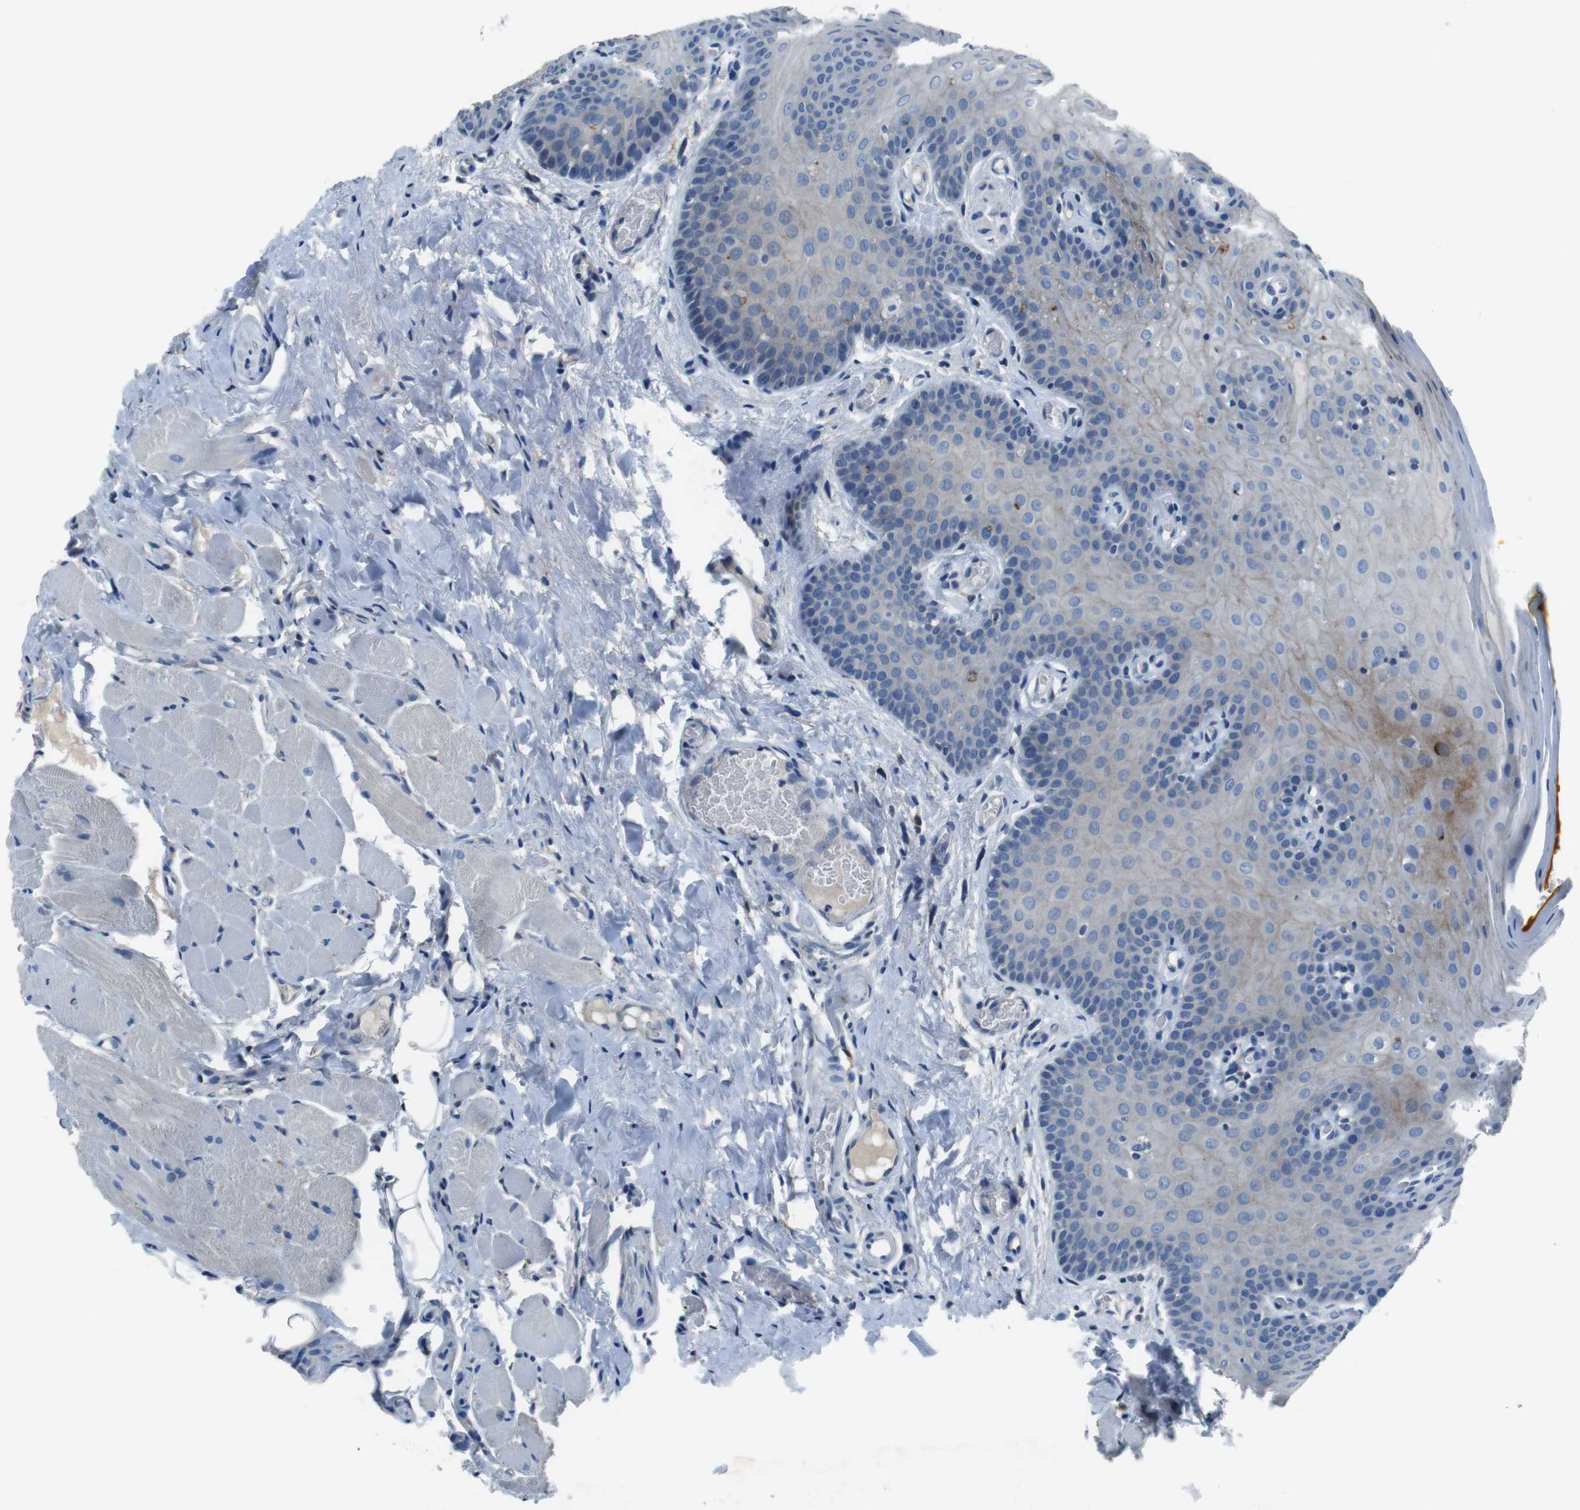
{"staining": {"intensity": "moderate", "quantity": "<25%", "location": "cytoplasmic/membranous"}, "tissue": "oral mucosa", "cell_type": "Squamous epithelial cells", "image_type": "normal", "snomed": [{"axis": "morphology", "description": "Normal tissue, NOS"}, {"axis": "topography", "description": "Oral tissue"}], "caption": "Oral mucosa stained with DAB immunohistochemistry (IHC) exhibits low levels of moderate cytoplasmic/membranous staining in about <25% of squamous epithelial cells.", "gene": "TULP3", "patient": {"sex": "male", "age": 54}}